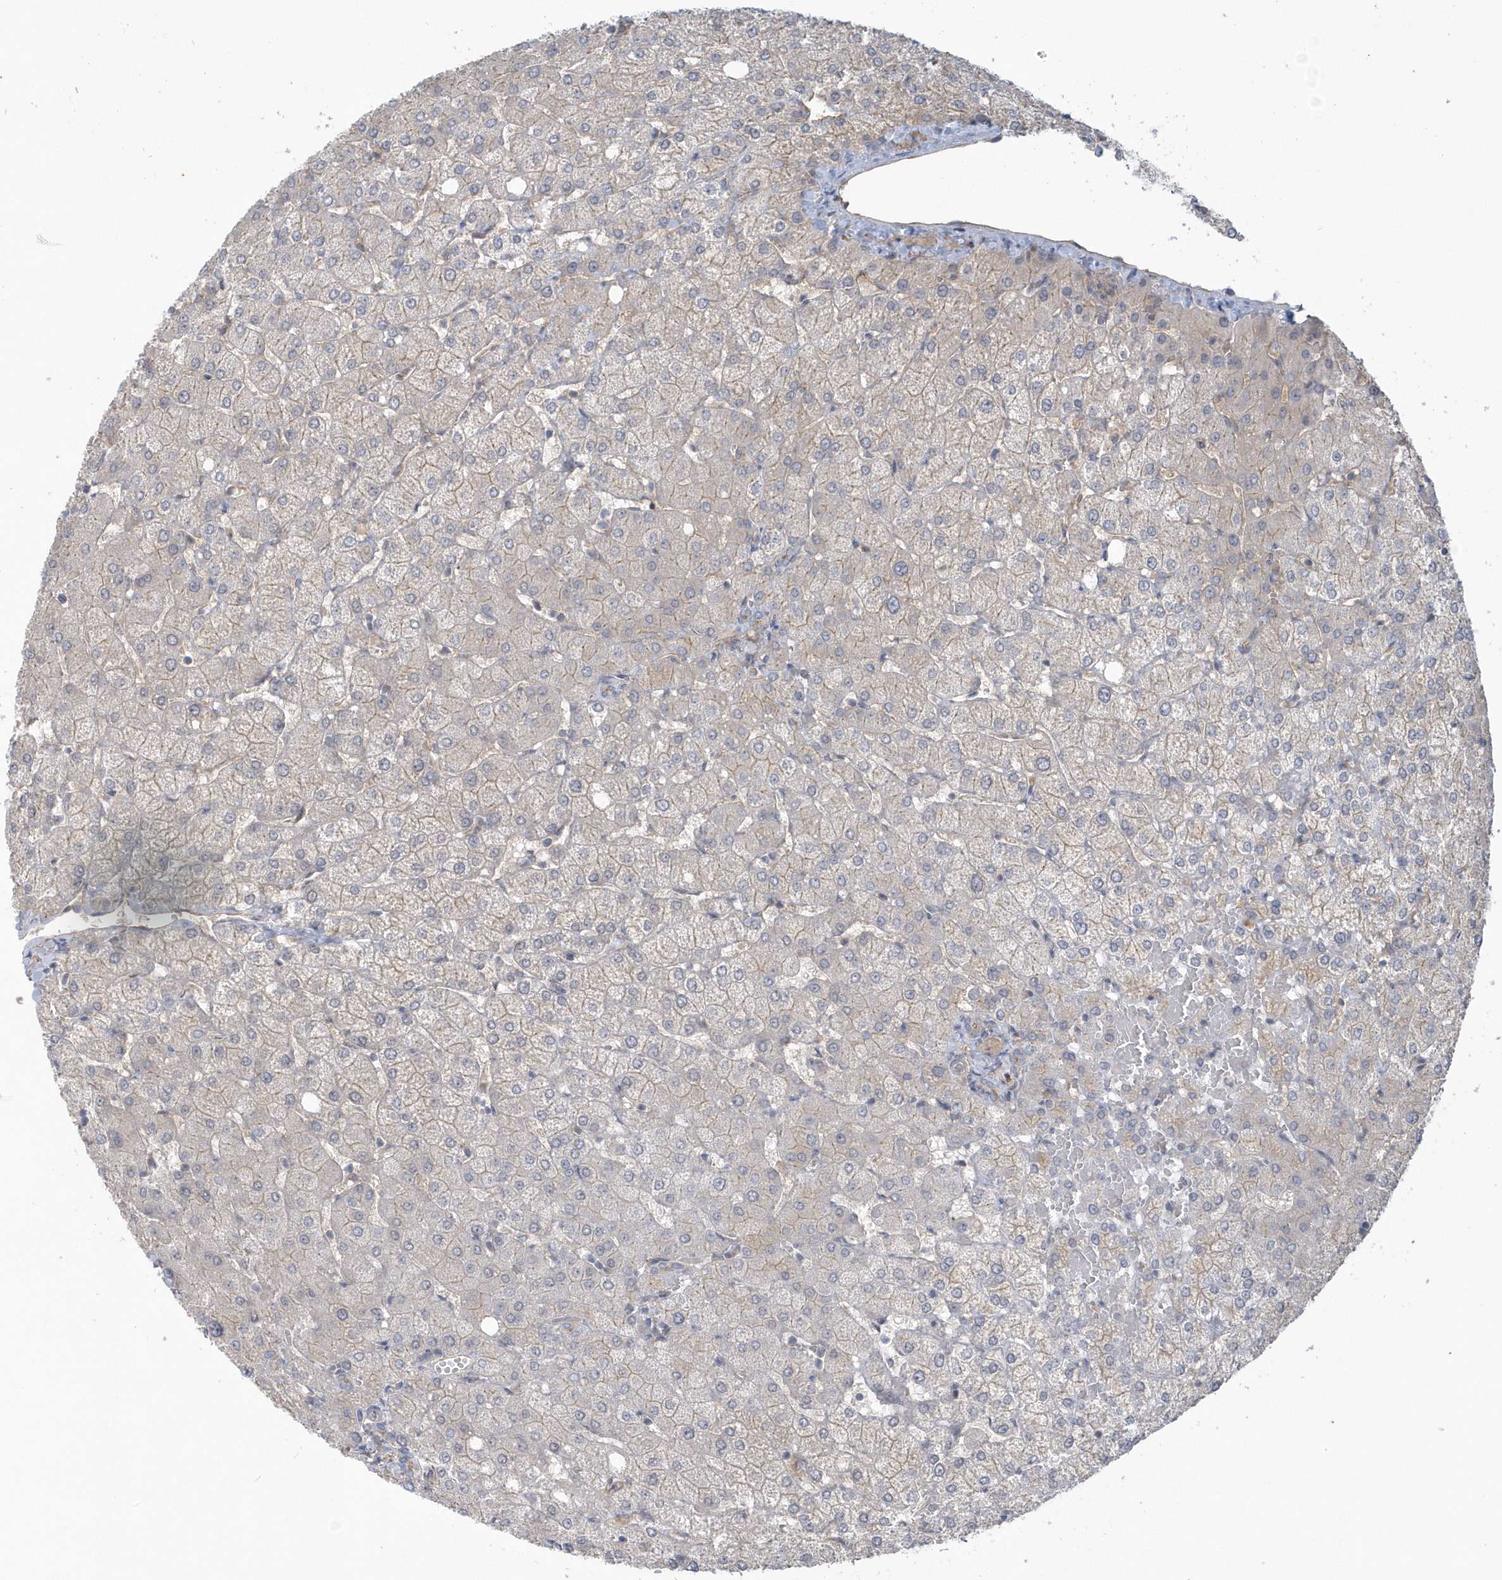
{"staining": {"intensity": "negative", "quantity": "none", "location": "none"}, "tissue": "liver", "cell_type": "Cholangiocytes", "image_type": "normal", "snomed": [{"axis": "morphology", "description": "Normal tissue, NOS"}, {"axis": "topography", "description": "Liver"}], "caption": "The immunohistochemistry photomicrograph has no significant expression in cholangiocytes of liver.", "gene": "RAI14", "patient": {"sex": "female", "age": 54}}